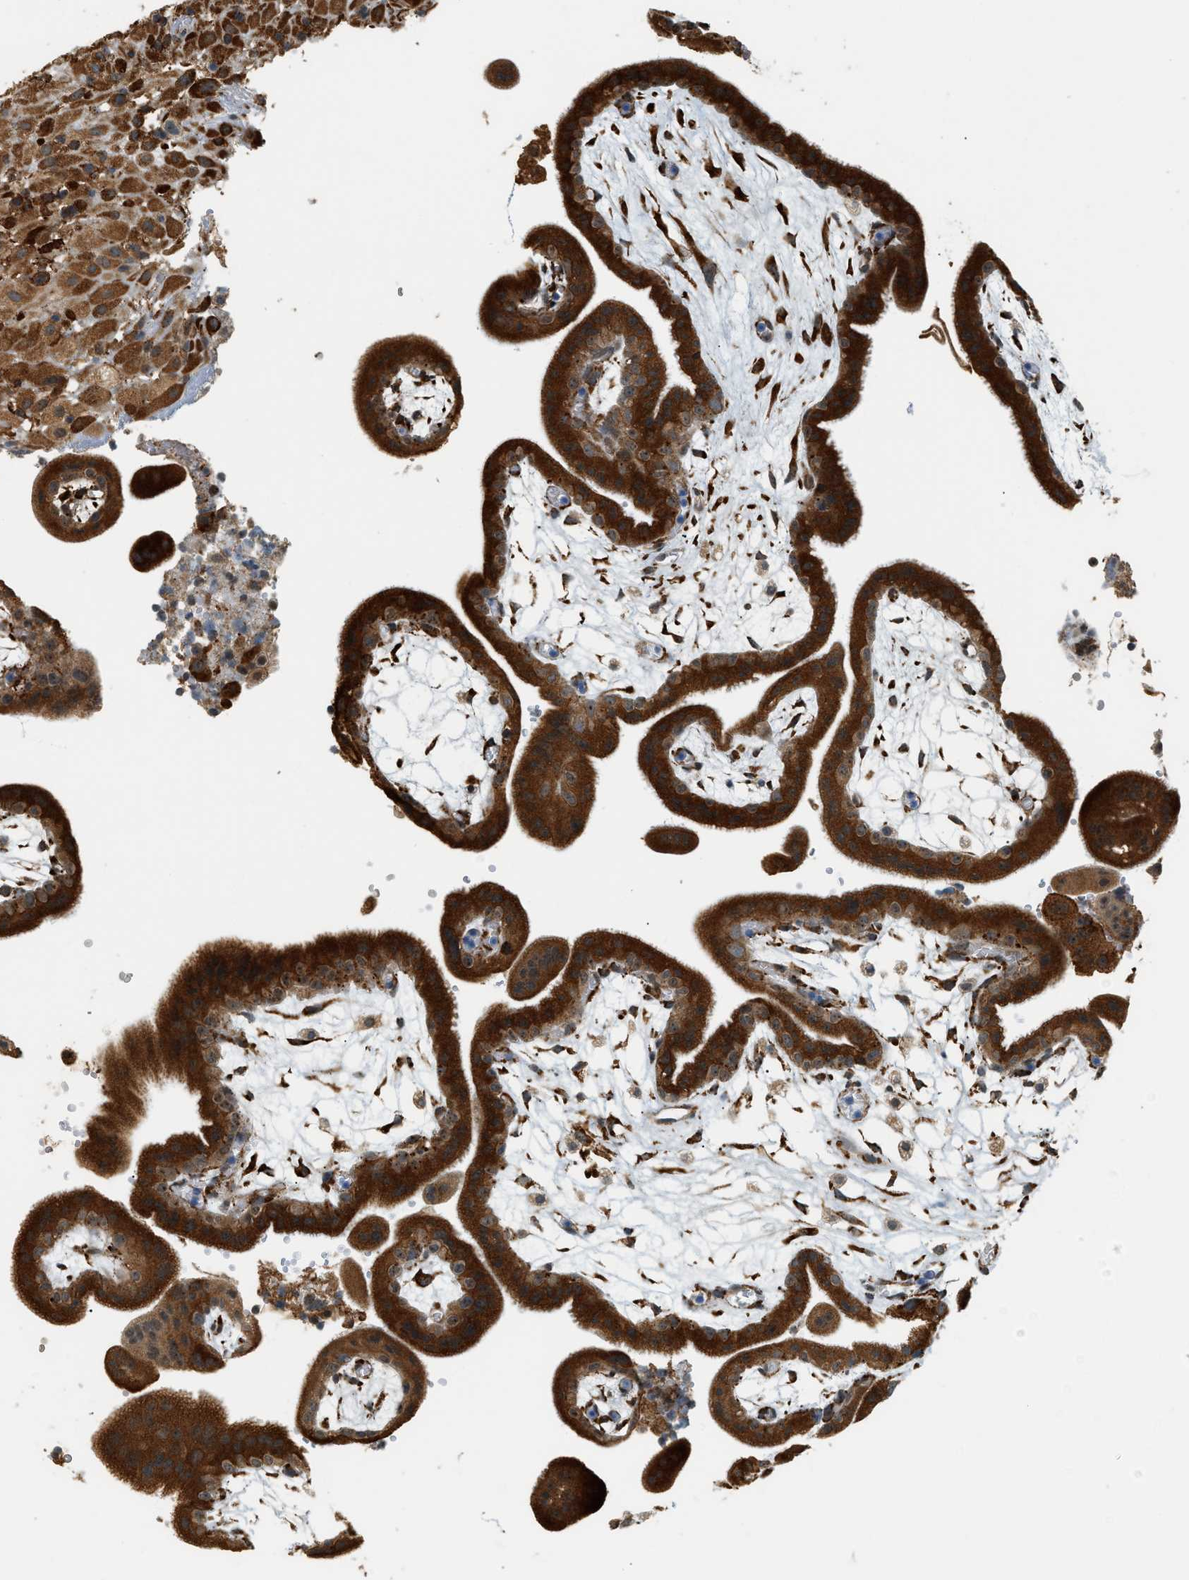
{"staining": {"intensity": "strong", "quantity": ">75%", "location": "cytoplasmic/membranous"}, "tissue": "placenta", "cell_type": "Decidual cells", "image_type": "normal", "snomed": [{"axis": "morphology", "description": "Normal tissue, NOS"}, {"axis": "topography", "description": "Placenta"}], "caption": "Strong cytoplasmic/membranous staining for a protein is present in about >75% of decidual cells of benign placenta using immunohistochemistry (IHC).", "gene": "SEMA4D", "patient": {"sex": "female", "age": 18}}